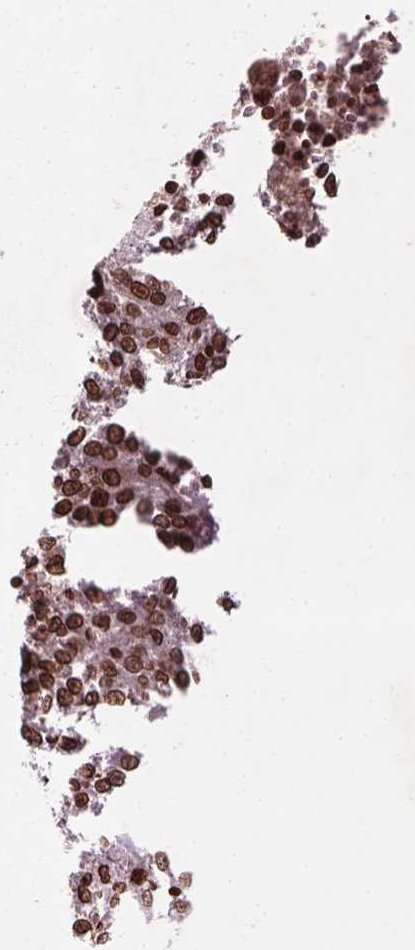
{"staining": {"intensity": "strong", "quantity": ">75%", "location": "nuclear"}, "tissue": "melanoma", "cell_type": "Tumor cells", "image_type": "cancer", "snomed": [{"axis": "morphology", "description": "Malignant melanoma, Metastatic site"}, {"axis": "topography", "description": "Lymph node"}], "caption": "Immunohistochemistry (IHC) image of melanoma stained for a protein (brown), which displays high levels of strong nuclear expression in about >75% of tumor cells.", "gene": "BANF1", "patient": {"sex": "female", "age": 64}}